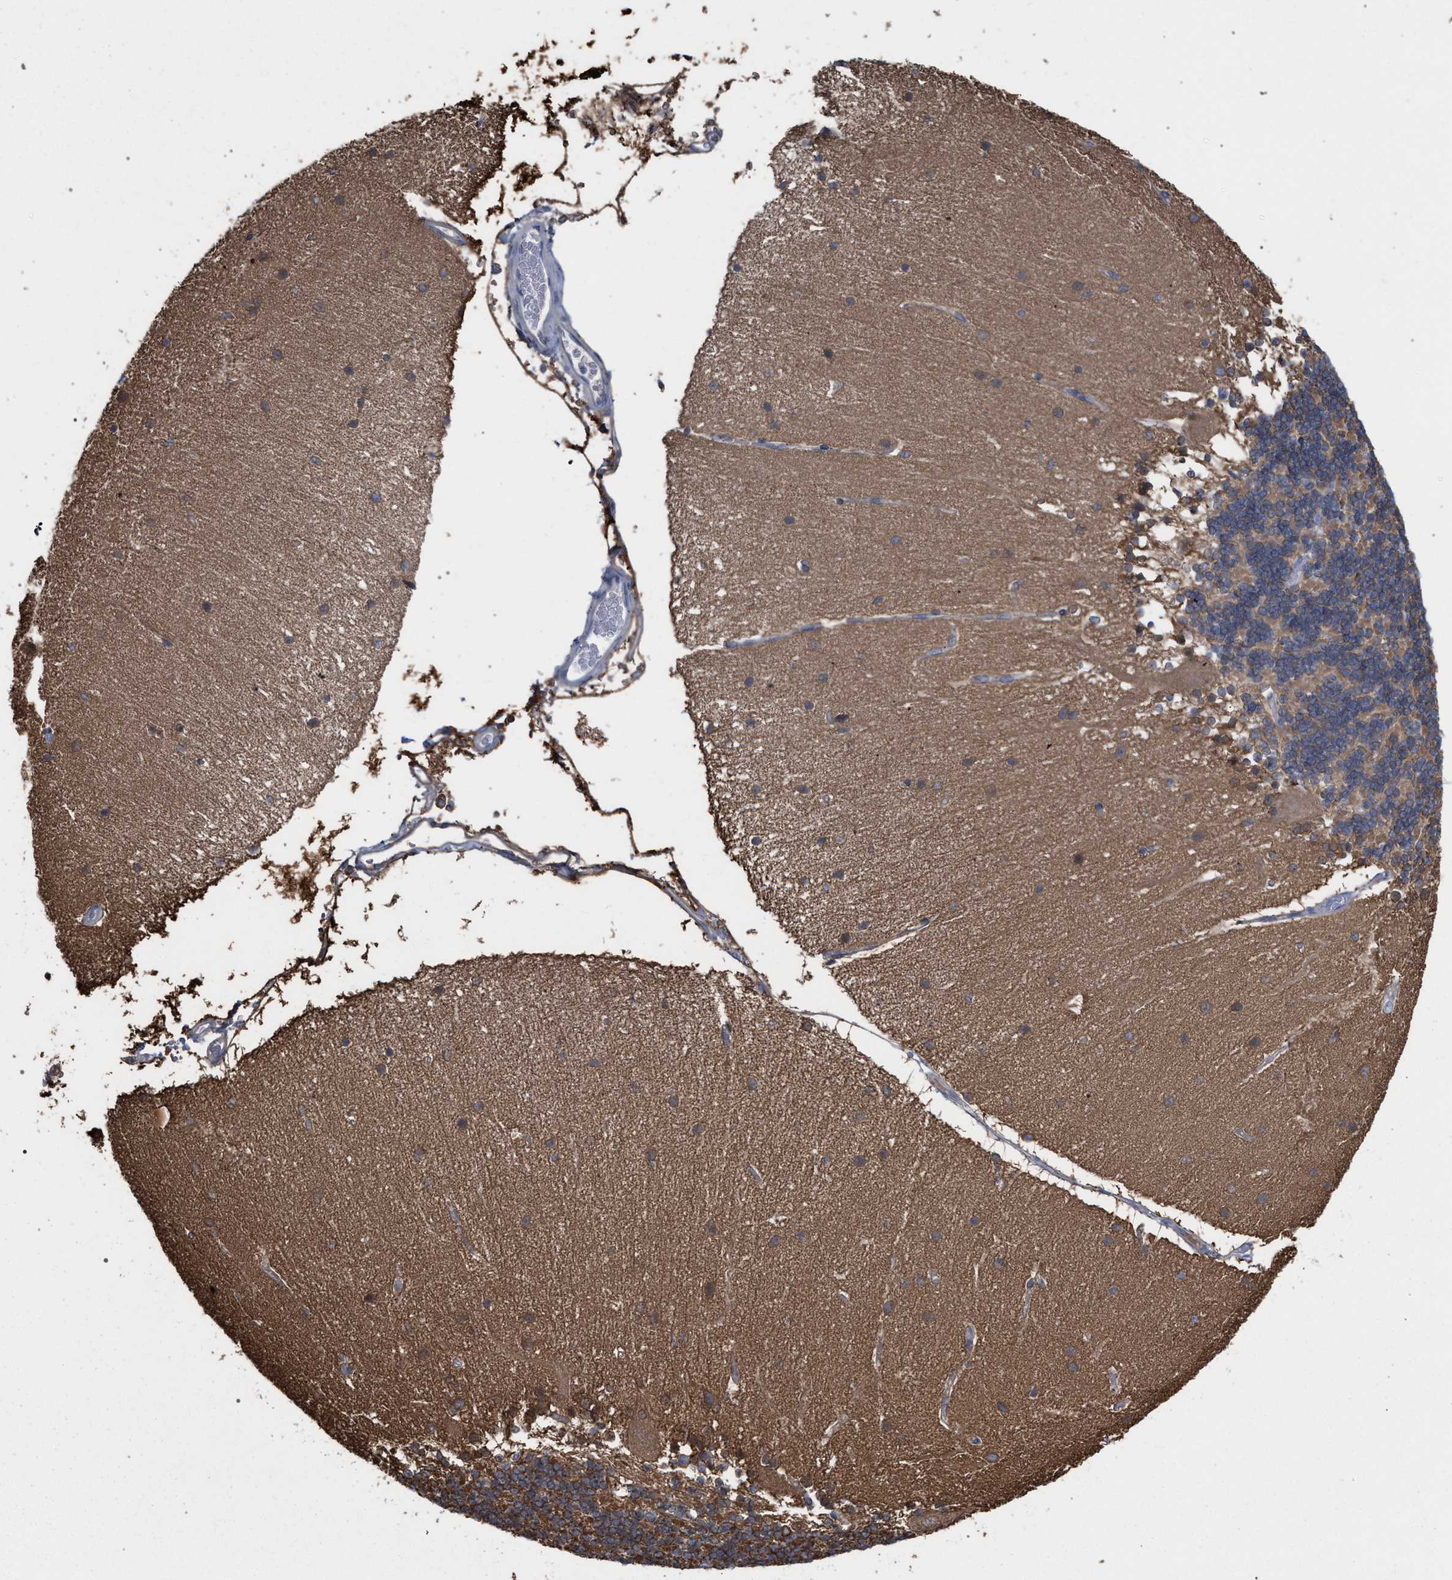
{"staining": {"intensity": "moderate", "quantity": ">75%", "location": "cytoplasmic/membranous"}, "tissue": "cerebellum", "cell_type": "Cells in granular layer", "image_type": "normal", "snomed": [{"axis": "morphology", "description": "Normal tissue, NOS"}, {"axis": "topography", "description": "Cerebellum"}], "caption": "Cerebellum stained with a brown dye demonstrates moderate cytoplasmic/membranous positive positivity in about >75% of cells in granular layer.", "gene": "FHOD3", "patient": {"sex": "female", "age": 54}}